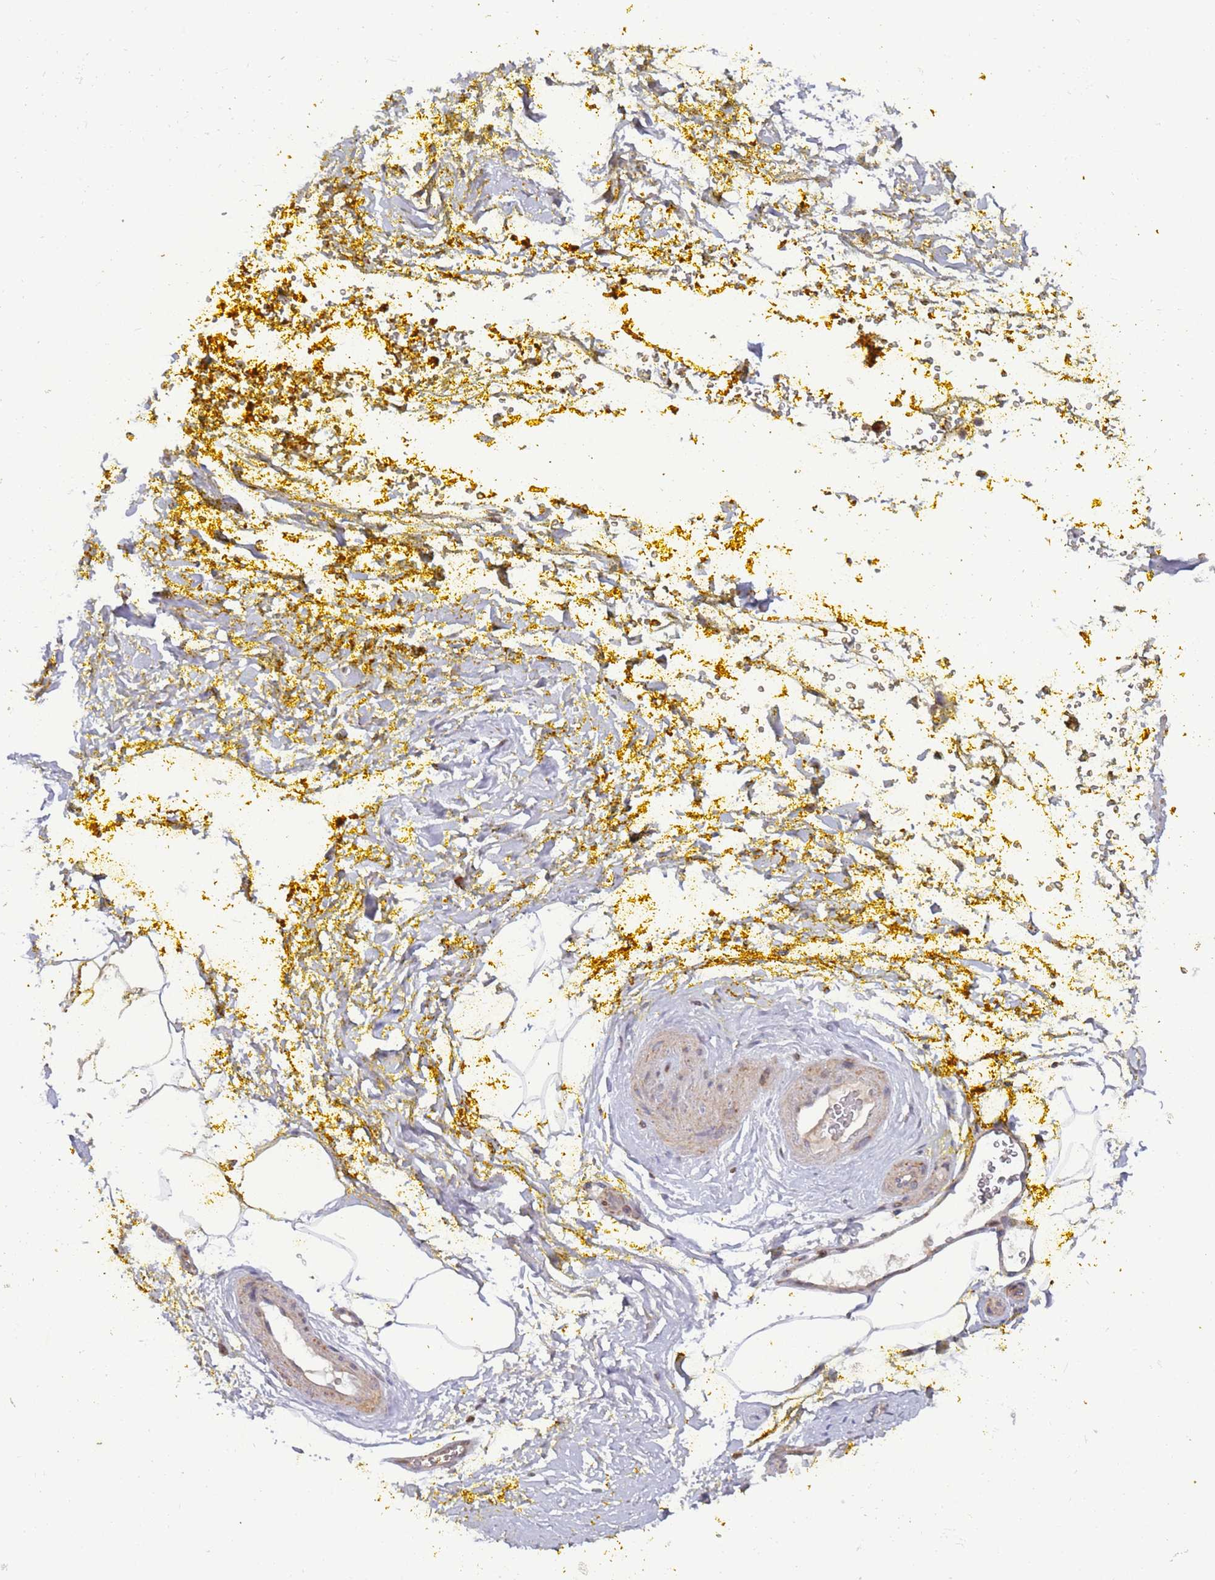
{"staining": {"intensity": "weak", "quantity": ">75%", "location": "cytoplasmic/membranous"}, "tissue": "adipose tissue", "cell_type": "Adipocytes", "image_type": "normal", "snomed": [{"axis": "morphology", "description": "Normal tissue, NOS"}, {"axis": "morphology", "description": "Adenocarcinoma, Low grade"}, {"axis": "topography", "description": "Prostate"}, {"axis": "topography", "description": "Peripheral nerve tissue"}], "caption": "Immunohistochemistry (IHC) histopathology image of normal adipose tissue: adipose tissue stained using immunohistochemistry (IHC) reveals low levels of weak protein expression localized specifically in the cytoplasmic/membranous of adipocytes, appearing as a cytoplasmic/membranous brown color.", "gene": "RCOR2", "patient": {"sex": "male", "age": 63}}